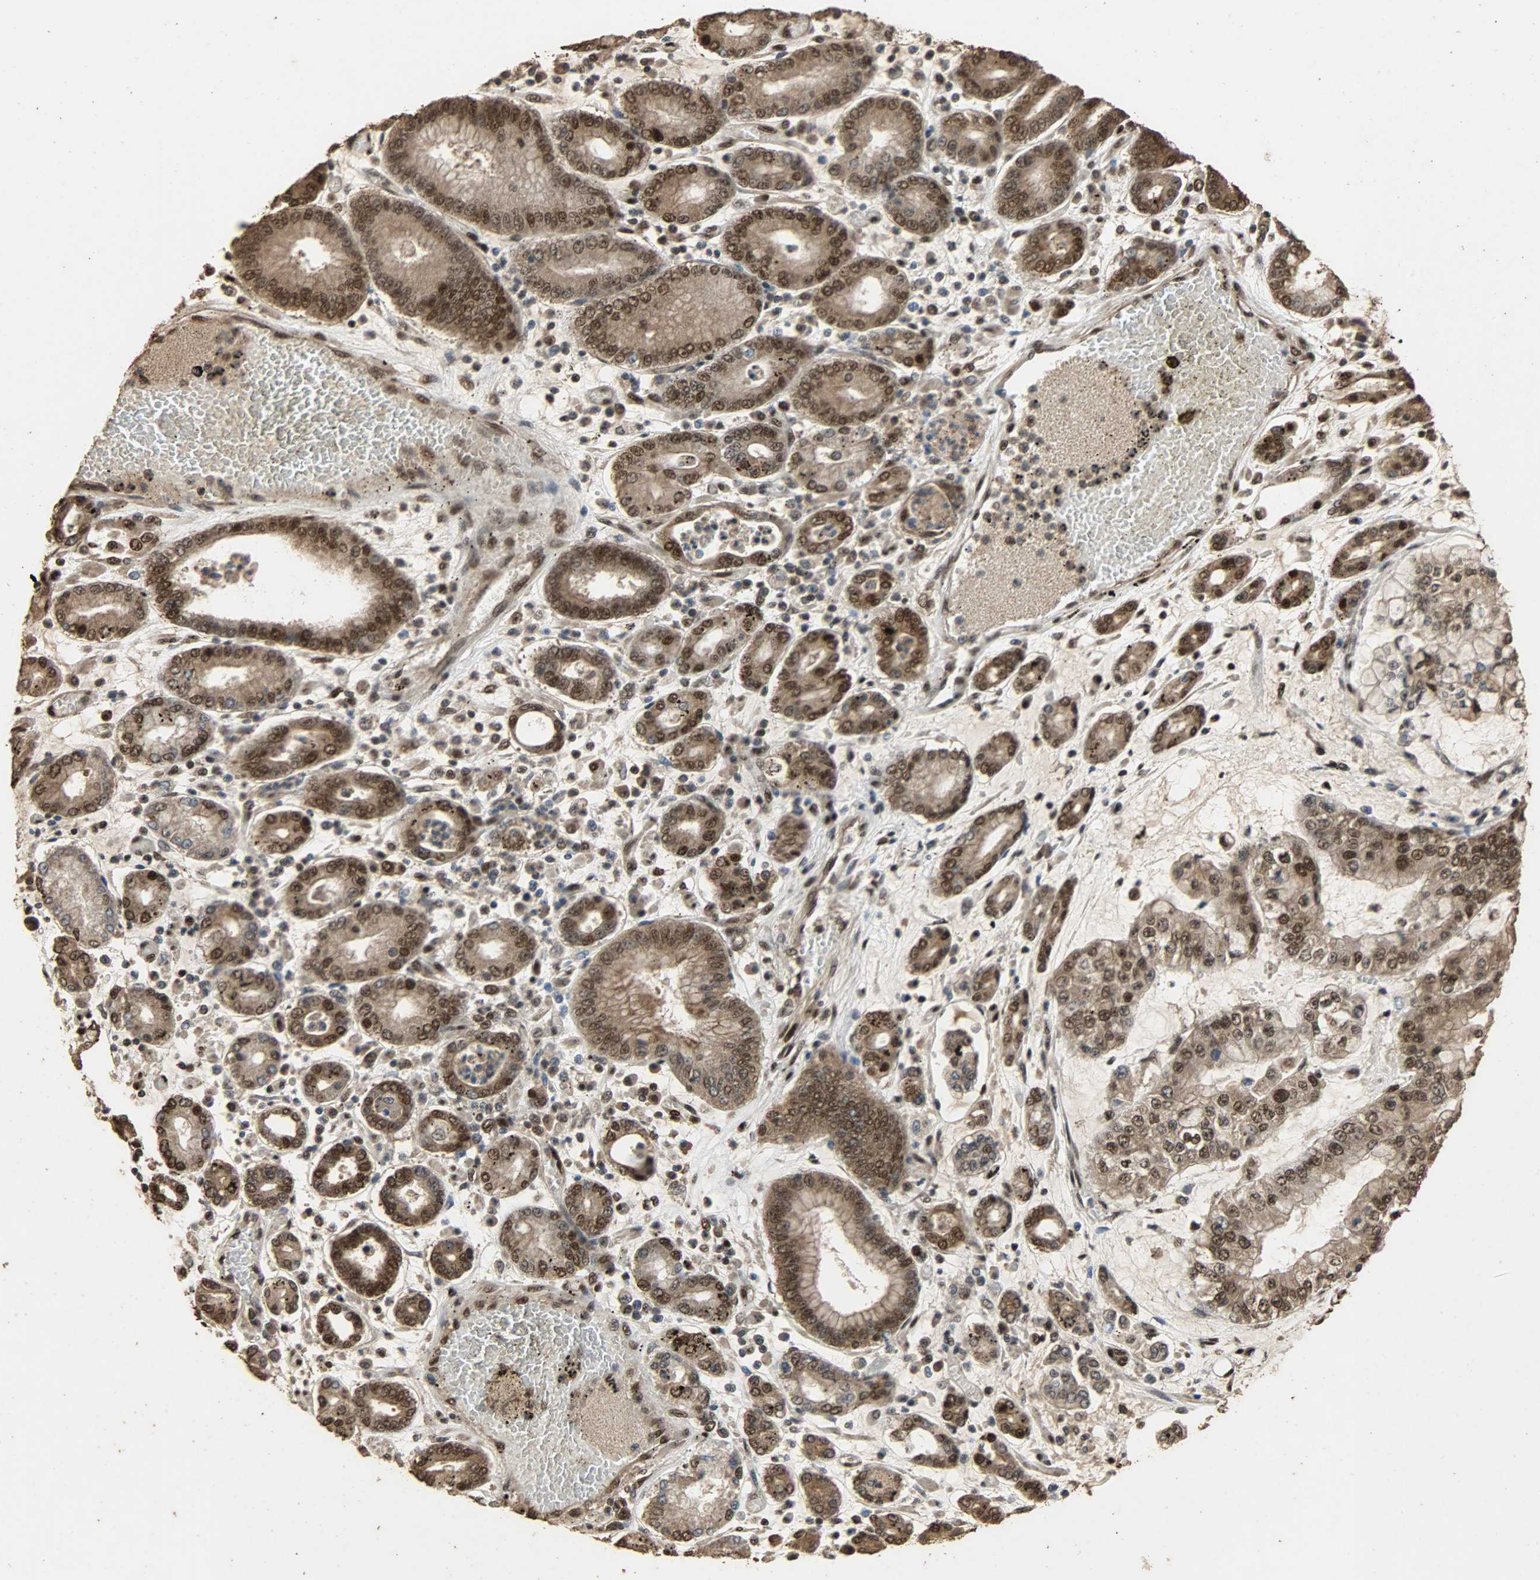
{"staining": {"intensity": "strong", "quantity": ">75%", "location": "cytoplasmic/membranous,nuclear"}, "tissue": "stomach cancer", "cell_type": "Tumor cells", "image_type": "cancer", "snomed": [{"axis": "morphology", "description": "Normal tissue, NOS"}, {"axis": "morphology", "description": "Adenocarcinoma, NOS"}, {"axis": "topography", "description": "Stomach, upper"}, {"axis": "topography", "description": "Stomach"}], "caption": "Protein expression analysis of stomach cancer exhibits strong cytoplasmic/membranous and nuclear staining in approximately >75% of tumor cells.", "gene": "CCNT2", "patient": {"sex": "male", "age": 76}}